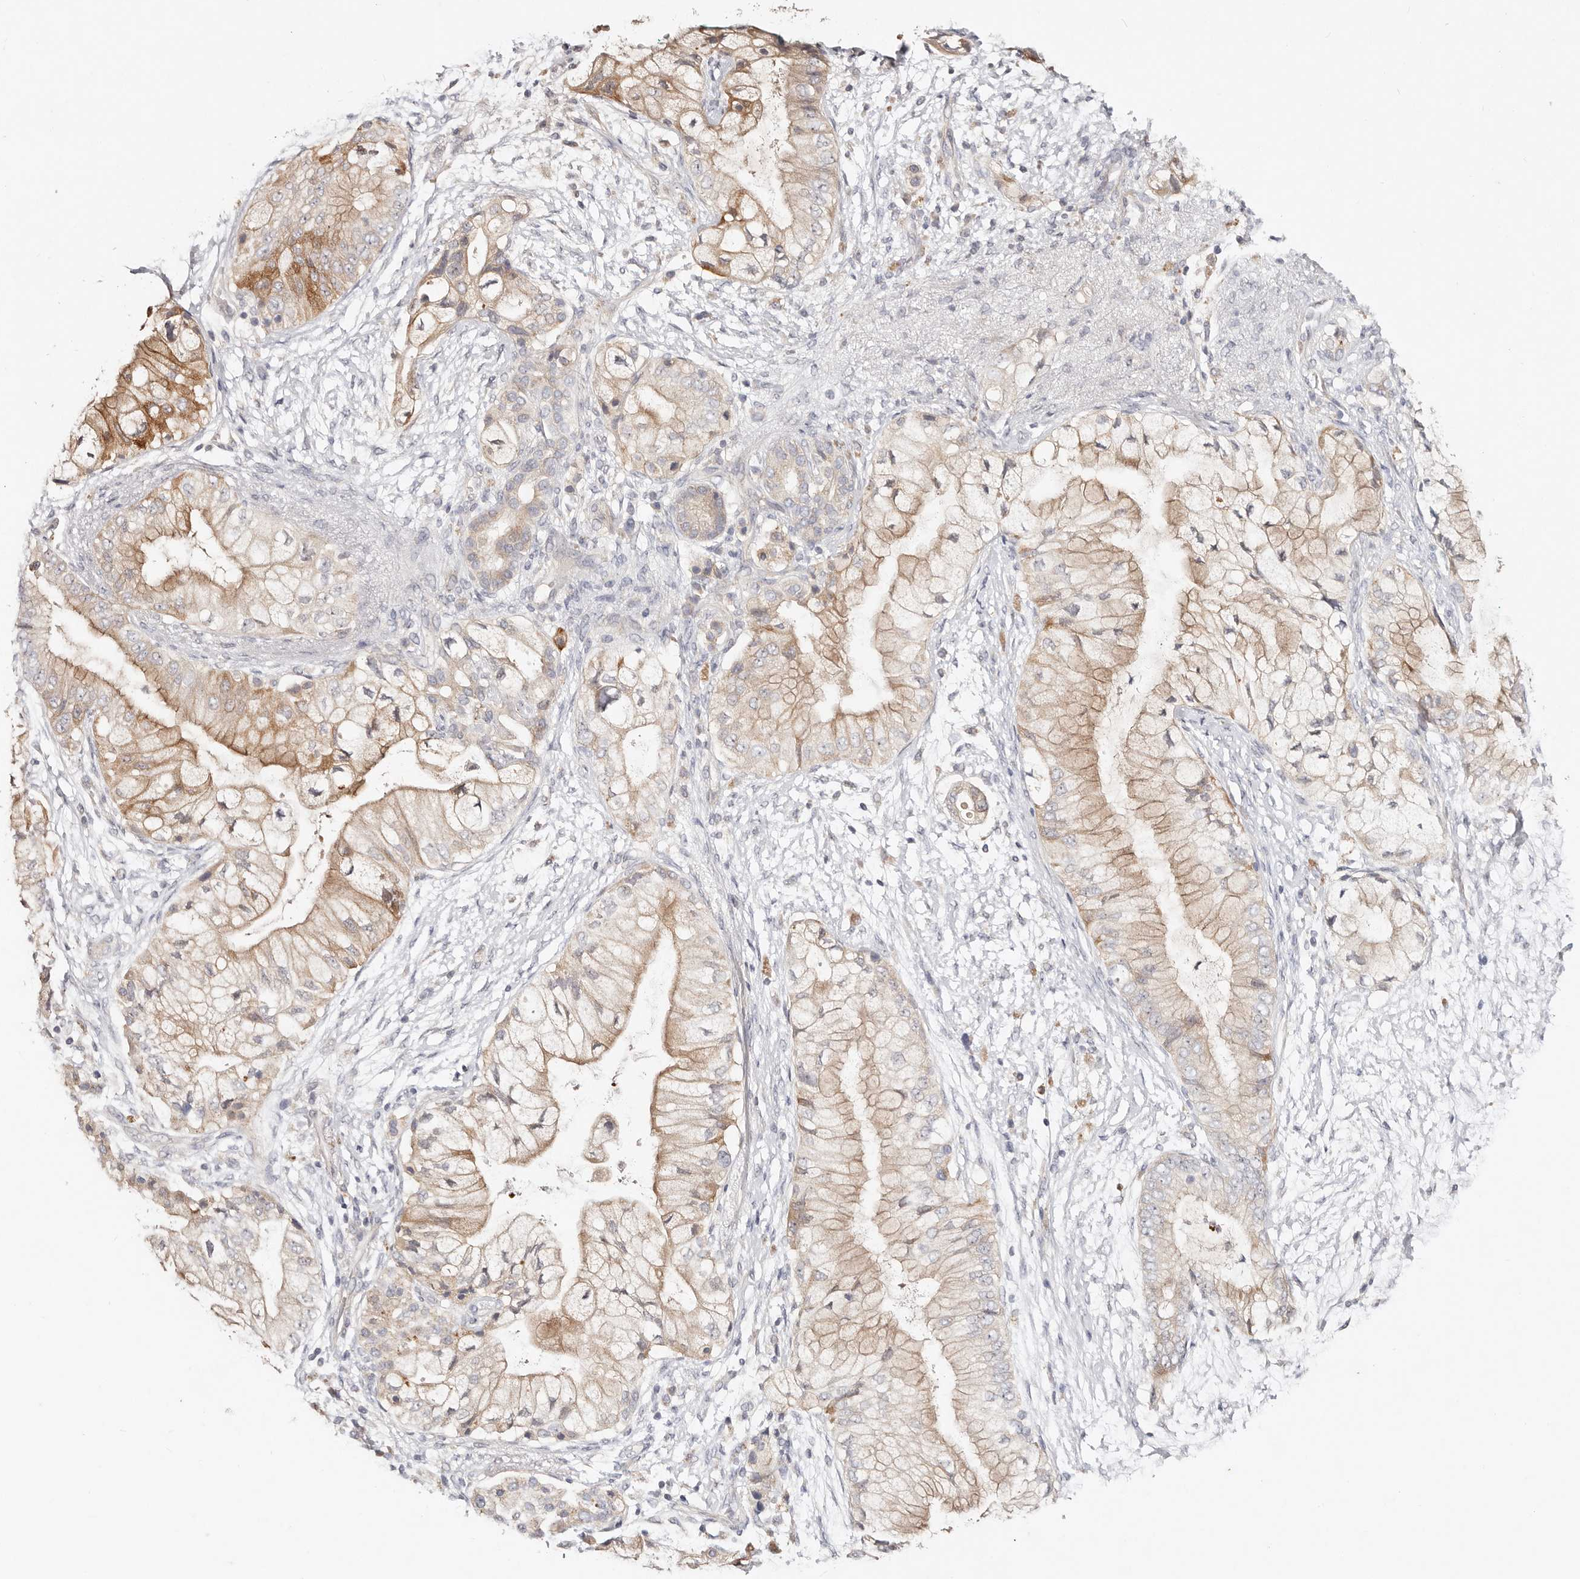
{"staining": {"intensity": "moderate", "quantity": ">75%", "location": "cytoplasmic/membranous"}, "tissue": "pancreatic cancer", "cell_type": "Tumor cells", "image_type": "cancer", "snomed": [{"axis": "morphology", "description": "Adenocarcinoma, NOS"}, {"axis": "topography", "description": "Pancreas"}], "caption": "A brown stain highlights moderate cytoplasmic/membranous expression of a protein in adenocarcinoma (pancreatic) tumor cells.", "gene": "VIPAS39", "patient": {"sex": "male", "age": 53}}